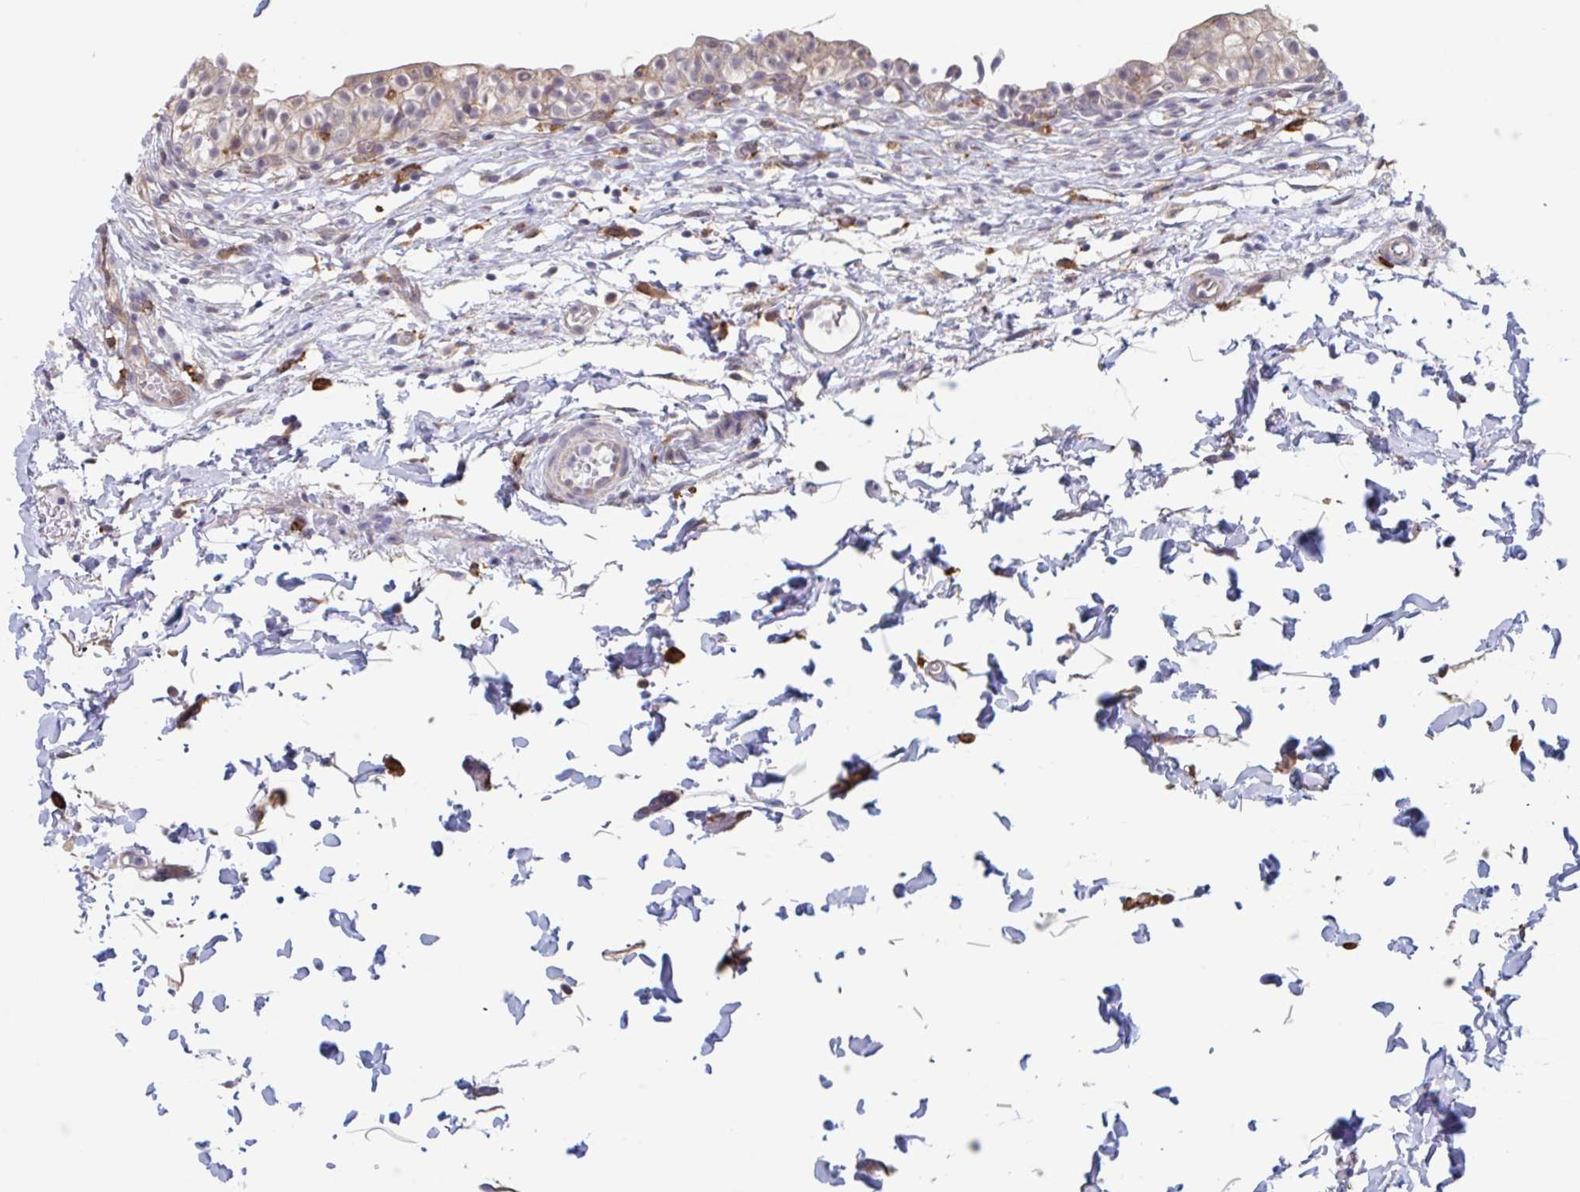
{"staining": {"intensity": "moderate", "quantity": "25%-75%", "location": "cytoplasmic/membranous"}, "tissue": "urinary bladder", "cell_type": "Urothelial cells", "image_type": "normal", "snomed": [{"axis": "morphology", "description": "Normal tissue, NOS"}, {"axis": "topography", "description": "Urinary bladder"}, {"axis": "topography", "description": "Peripheral nerve tissue"}], "caption": "DAB (3,3'-diaminobenzidine) immunohistochemical staining of normal urinary bladder exhibits moderate cytoplasmic/membranous protein positivity in about 25%-75% of urothelial cells. (IHC, brightfield microscopy, high magnification).", "gene": "SNX8", "patient": {"sex": "male", "age": 55}}